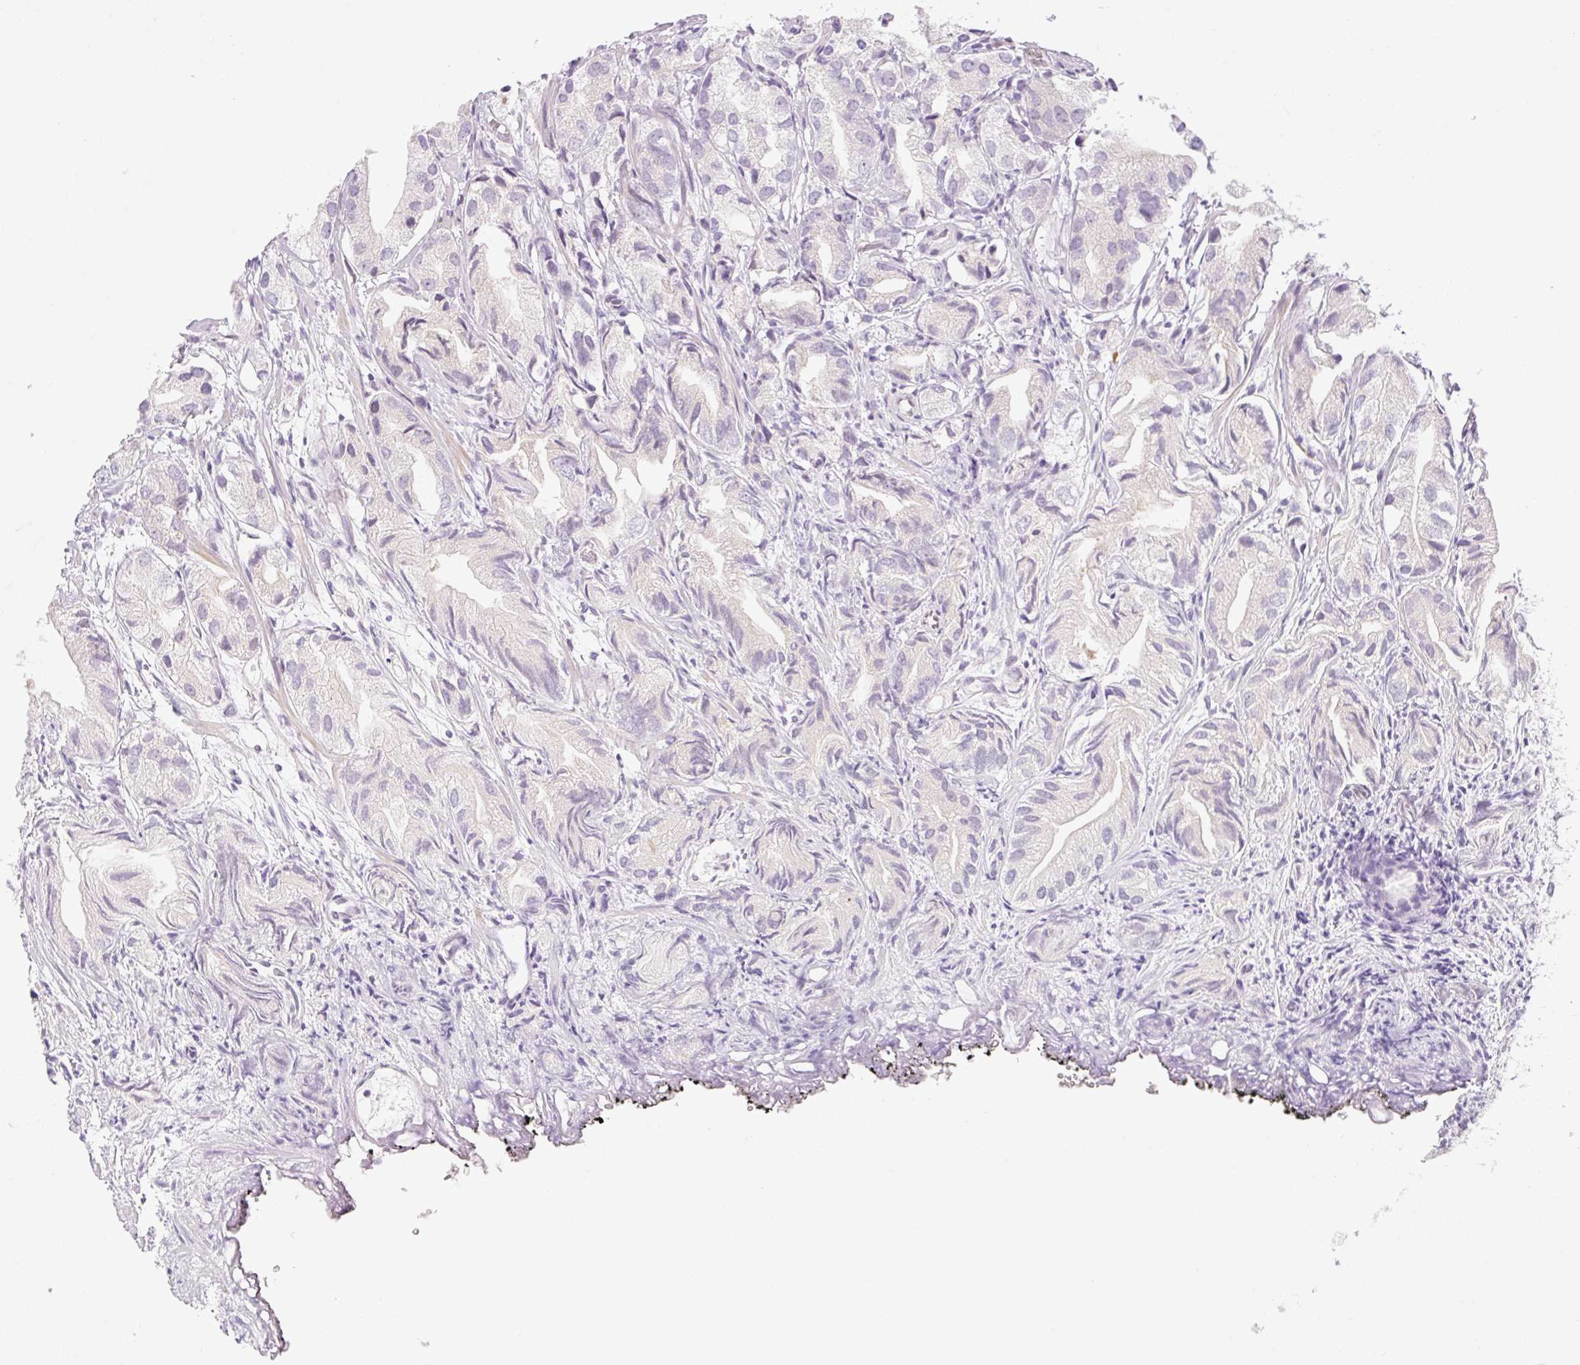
{"staining": {"intensity": "negative", "quantity": "none", "location": "none"}, "tissue": "prostate cancer", "cell_type": "Tumor cells", "image_type": "cancer", "snomed": [{"axis": "morphology", "description": "Adenocarcinoma, High grade"}, {"axis": "topography", "description": "Prostate"}], "caption": "This is an immunohistochemistry (IHC) photomicrograph of human prostate high-grade adenocarcinoma. There is no positivity in tumor cells.", "gene": "SYNE3", "patient": {"sex": "male", "age": 82}}